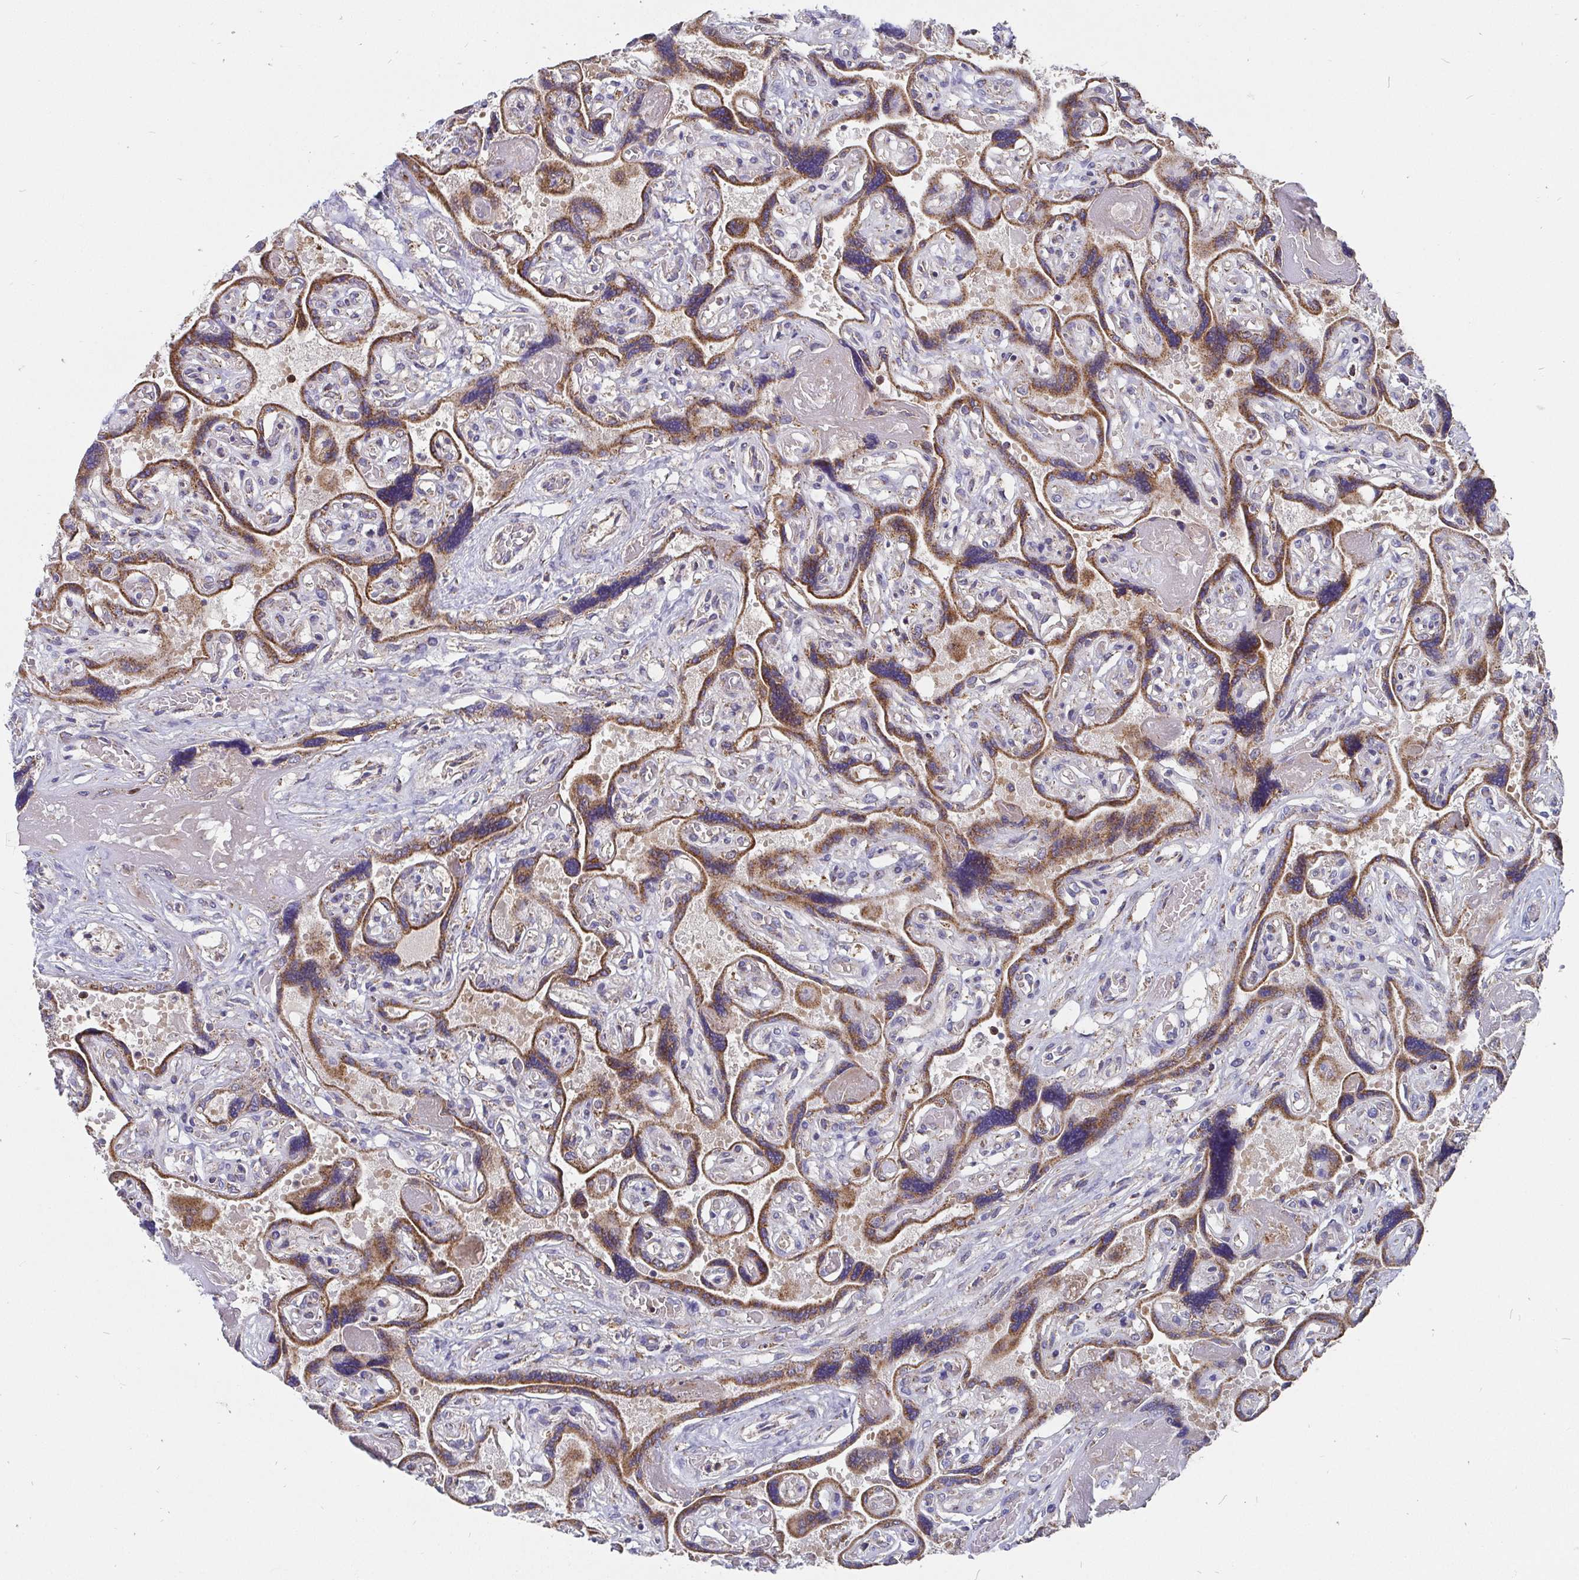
{"staining": {"intensity": "weak", "quantity": "25%-75%", "location": "cytoplasmic/membranous"}, "tissue": "placenta", "cell_type": "Decidual cells", "image_type": "normal", "snomed": [{"axis": "morphology", "description": "Normal tissue, NOS"}, {"axis": "topography", "description": "Placenta"}], "caption": "High-magnification brightfield microscopy of benign placenta stained with DAB (3,3'-diaminobenzidine) (brown) and counterstained with hematoxylin (blue). decidual cells exhibit weak cytoplasmic/membranous positivity is identified in about25%-75% of cells.", "gene": "PDF", "patient": {"sex": "female", "age": 32}}